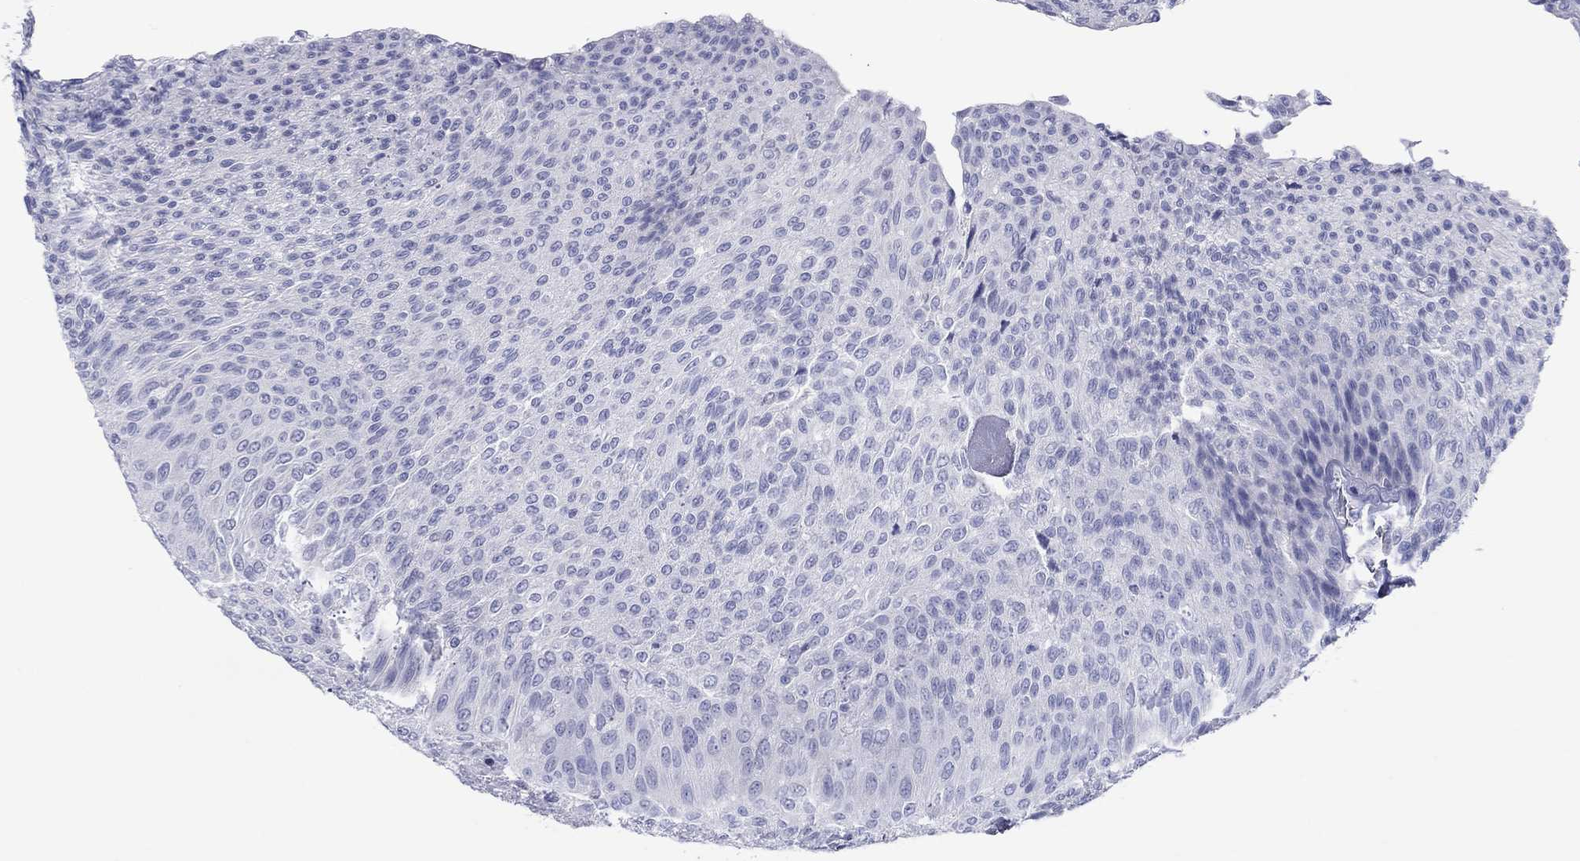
{"staining": {"intensity": "negative", "quantity": "none", "location": "none"}, "tissue": "urothelial cancer", "cell_type": "Tumor cells", "image_type": "cancer", "snomed": [{"axis": "morphology", "description": "Urothelial carcinoma, Low grade"}, {"axis": "topography", "description": "Ureter, NOS"}, {"axis": "topography", "description": "Urinary bladder"}], "caption": "The photomicrograph exhibits no significant positivity in tumor cells of urothelial carcinoma (low-grade). Nuclei are stained in blue.", "gene": "ATP4A", "patient": {"sex": "male", "age": 78}}